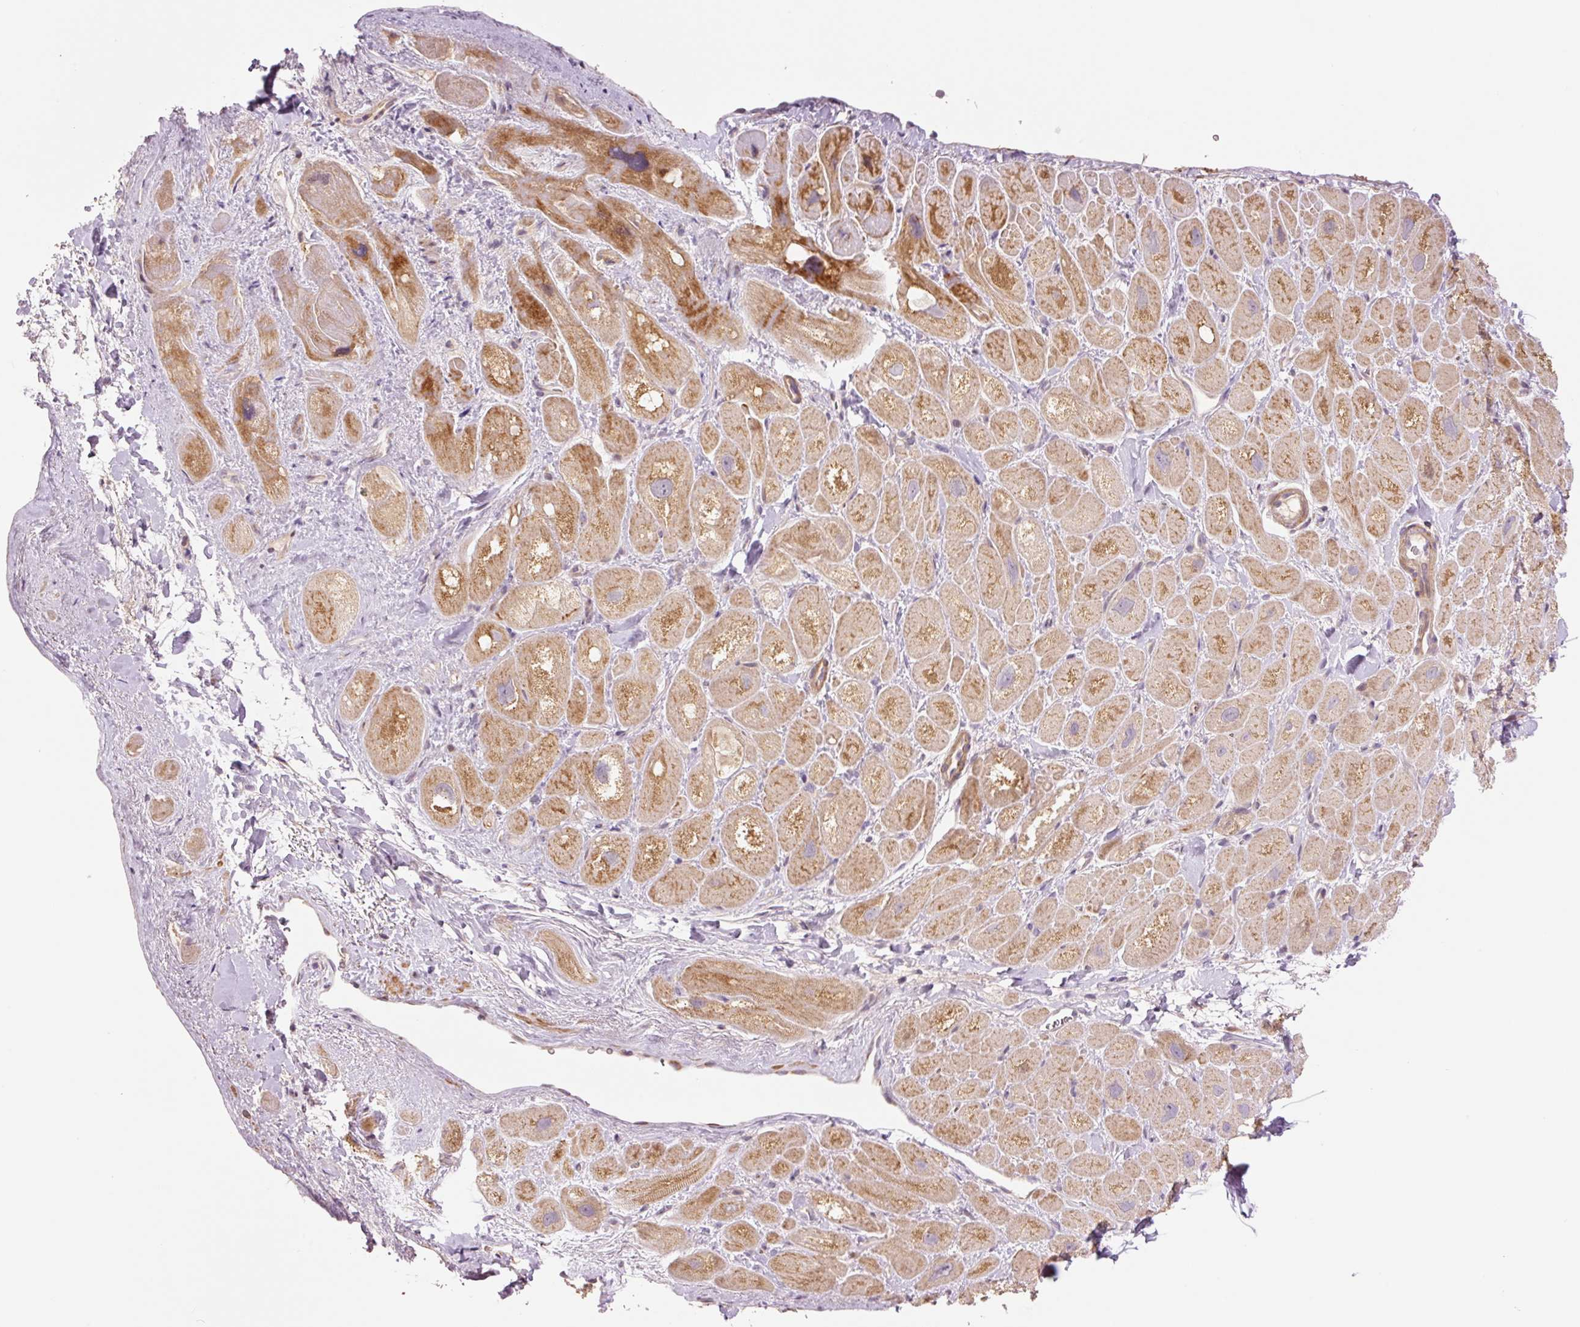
{"staining": {"intensity": "moderate", "quantity": "25%-75%", "location": "cytoplasmic/membranous"}, "tissue": "heart muscle", "cell_type": "Cardiomyocytes", "image_type": "normal", "snomed": [{"axis": "morphology", "description": "Normal tissue, NOS"}, {"axis": "topography", "description": "Heart"}], "caption": "Immunohistochemical staining of benign human heart muscle displays moderate cytoplasmic/membranous protein expression in about 25%-75% of cardiomyocytes. (DAB IHC with brightfield microscopy, high magnification).", "gene": "SLC29A3", "patient": {"sex": "male", "age": 49}}